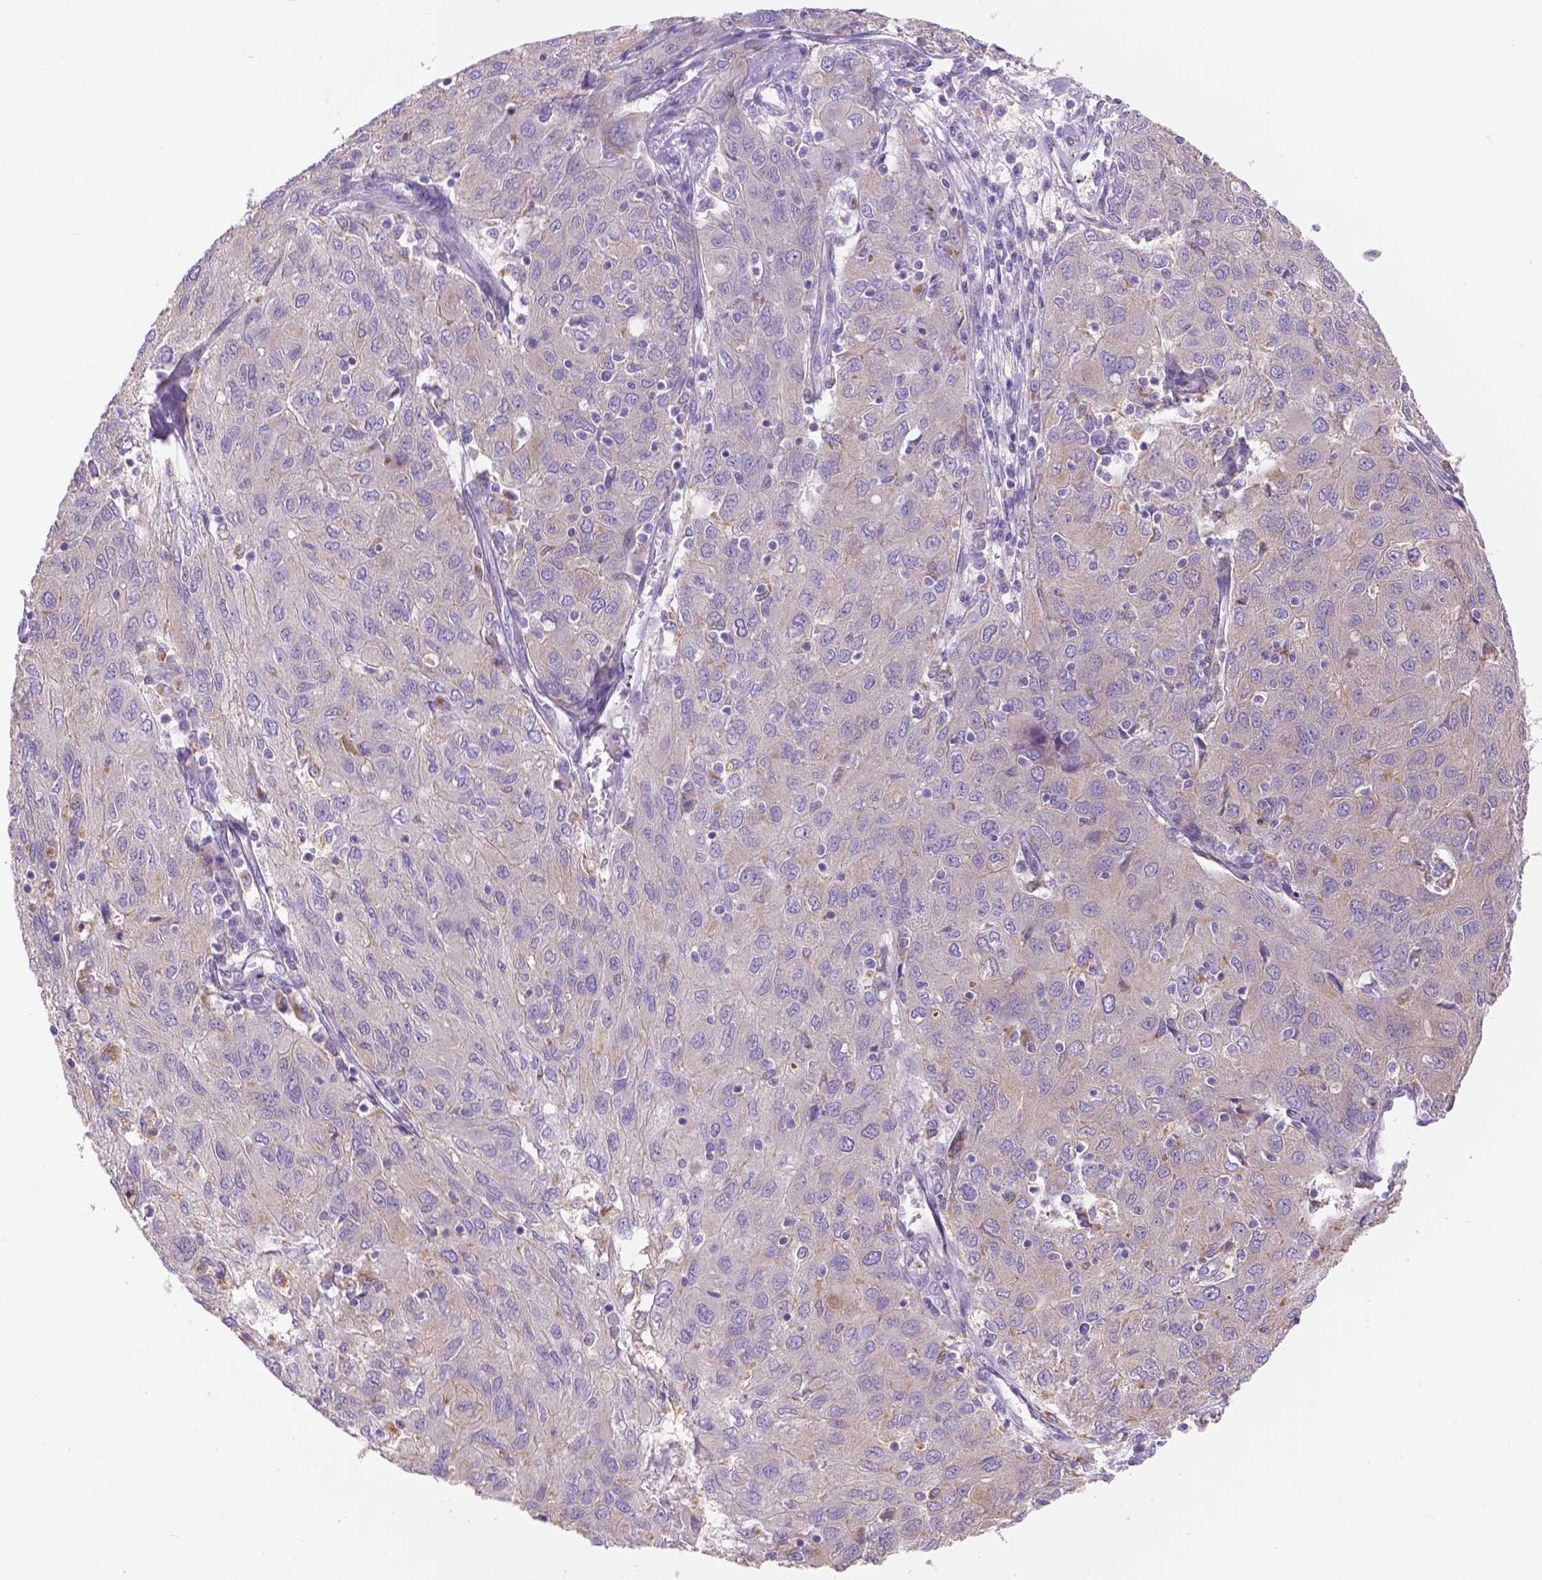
{"staining": {"intensity": "negative", "quantity": "none", "location": "none"}, "tissue": "ovarian cancer", "cell_type": "Tumor cells", "image_type": "cancer", "snomed": [{"axis": "morphology", "description": "Carcinoma, endometroid"}, {"axis": "topography", "description": "Ovary"}], "caption": "IHC of endometroid carcinoma (ovarian) shows no positivity in tumor cells.", "gene": "CDH7", "patient": {"sex": "female", "age": 50}}